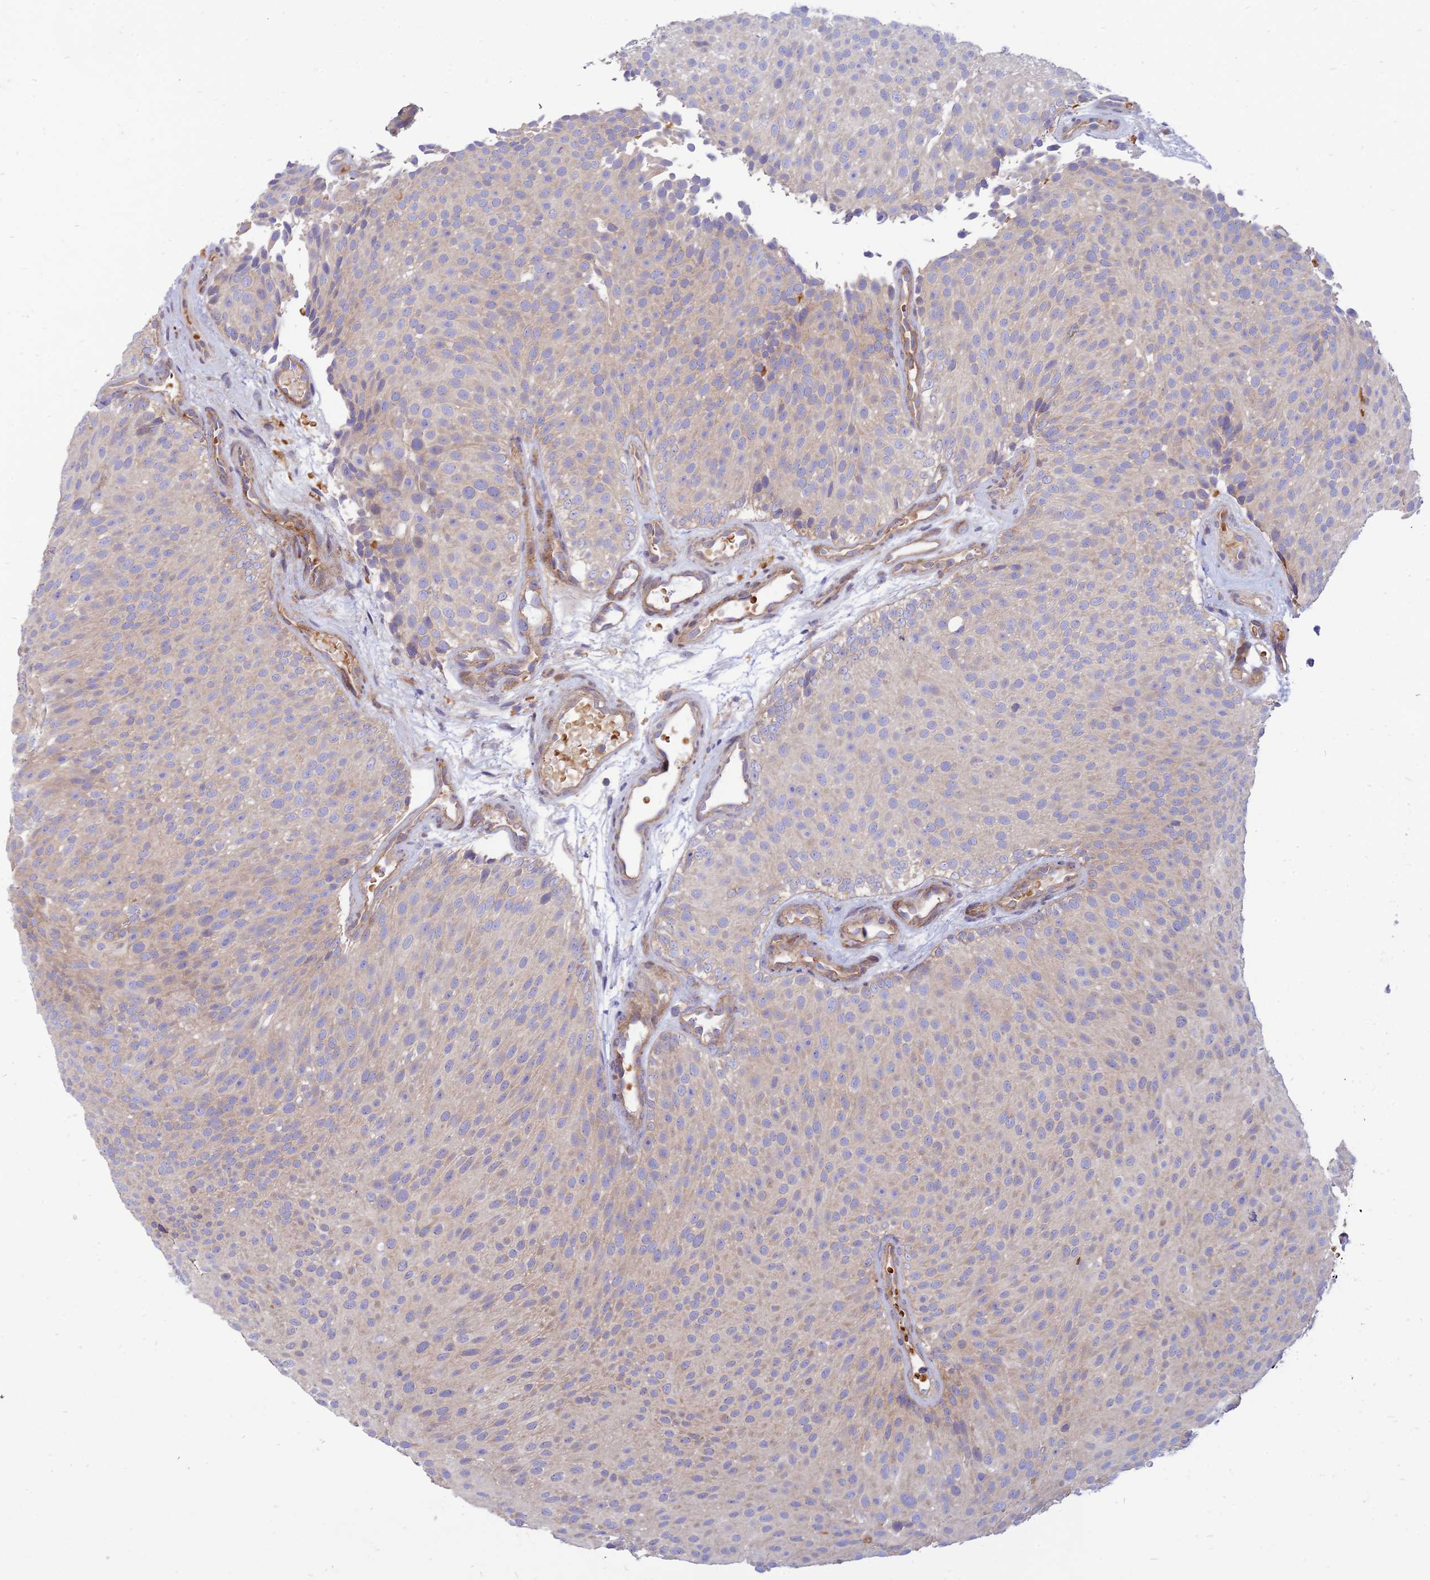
{"staining": {"intensity": "weak", "quantity": "<25%", "location": "cytoplasmic/membranous"}, "tissue": "urothelial cancer", "cell_type": "Tumor cells", "image_type": "cancer", "snomed": [{"axis": "morphology", "description": "Urothelial carcinoma, Low grade"}, {"axis": "topography", "description": "Urinary bladder"}], "caption": "Immunohistochemical staining of low-grade urothelial carcinoma reveals no significant expression in tumor cells. The staining is performed using DAB brown chromogen with nuclei counter-stained in using hematoxylin.", "gene": "PHKA2", "patient": {"sex": "male", "age": 78}}